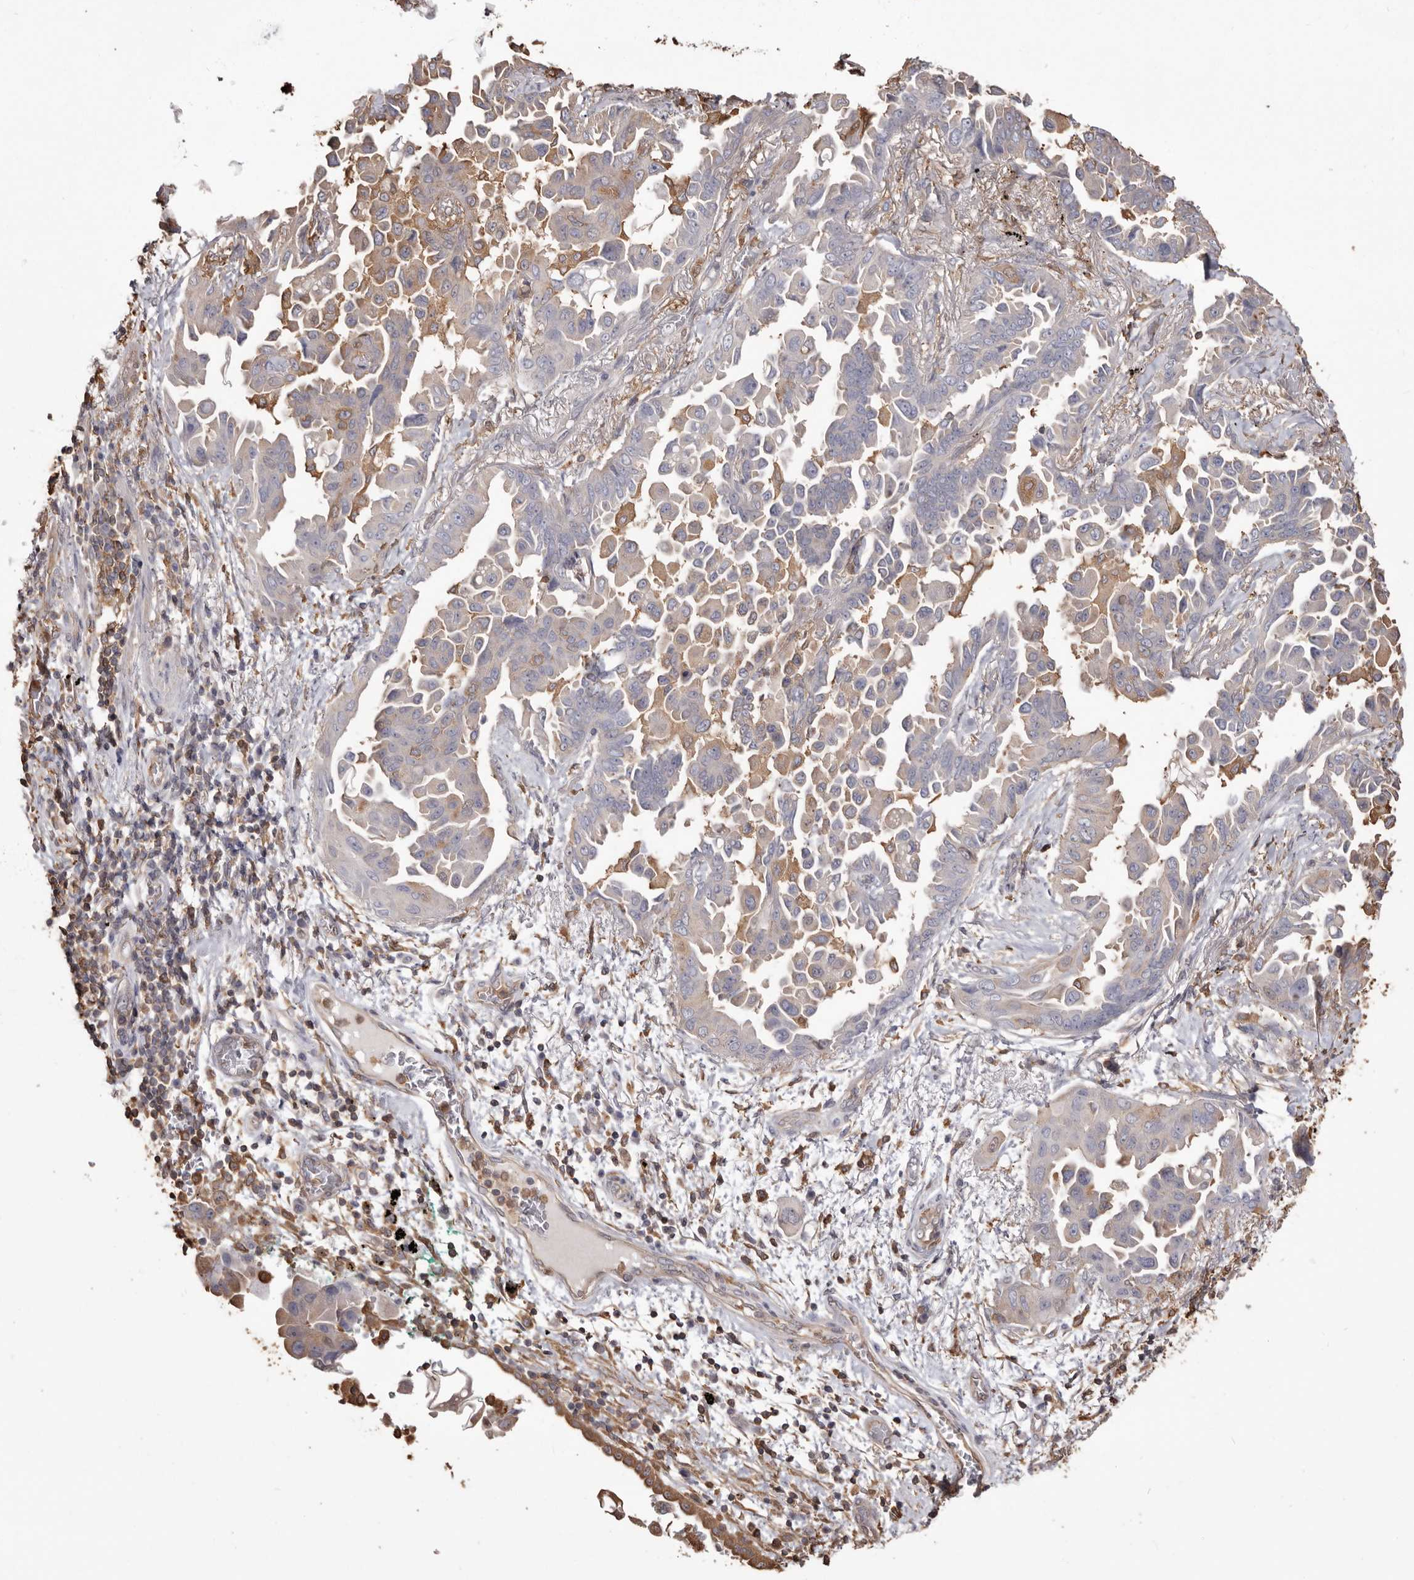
{"staining": {"intensity": "negative", "quantity": "none", "location": "none"}, "tissue": "lung cancer", "cell_type": "Tumor cells", "image_type": "cancer", "snomed": [{"axis": "morphology", "description": "Adenocarcinoma, NOS"}, {"axis": "topography", "description": "Lung"}], "caption": "Immunohistochemical staining of lung cancer (adenocarcinoma) reveals no significant expression in tumor cells.", "gene": "PKM", "patient": {"sex": "female", "age": 67}}